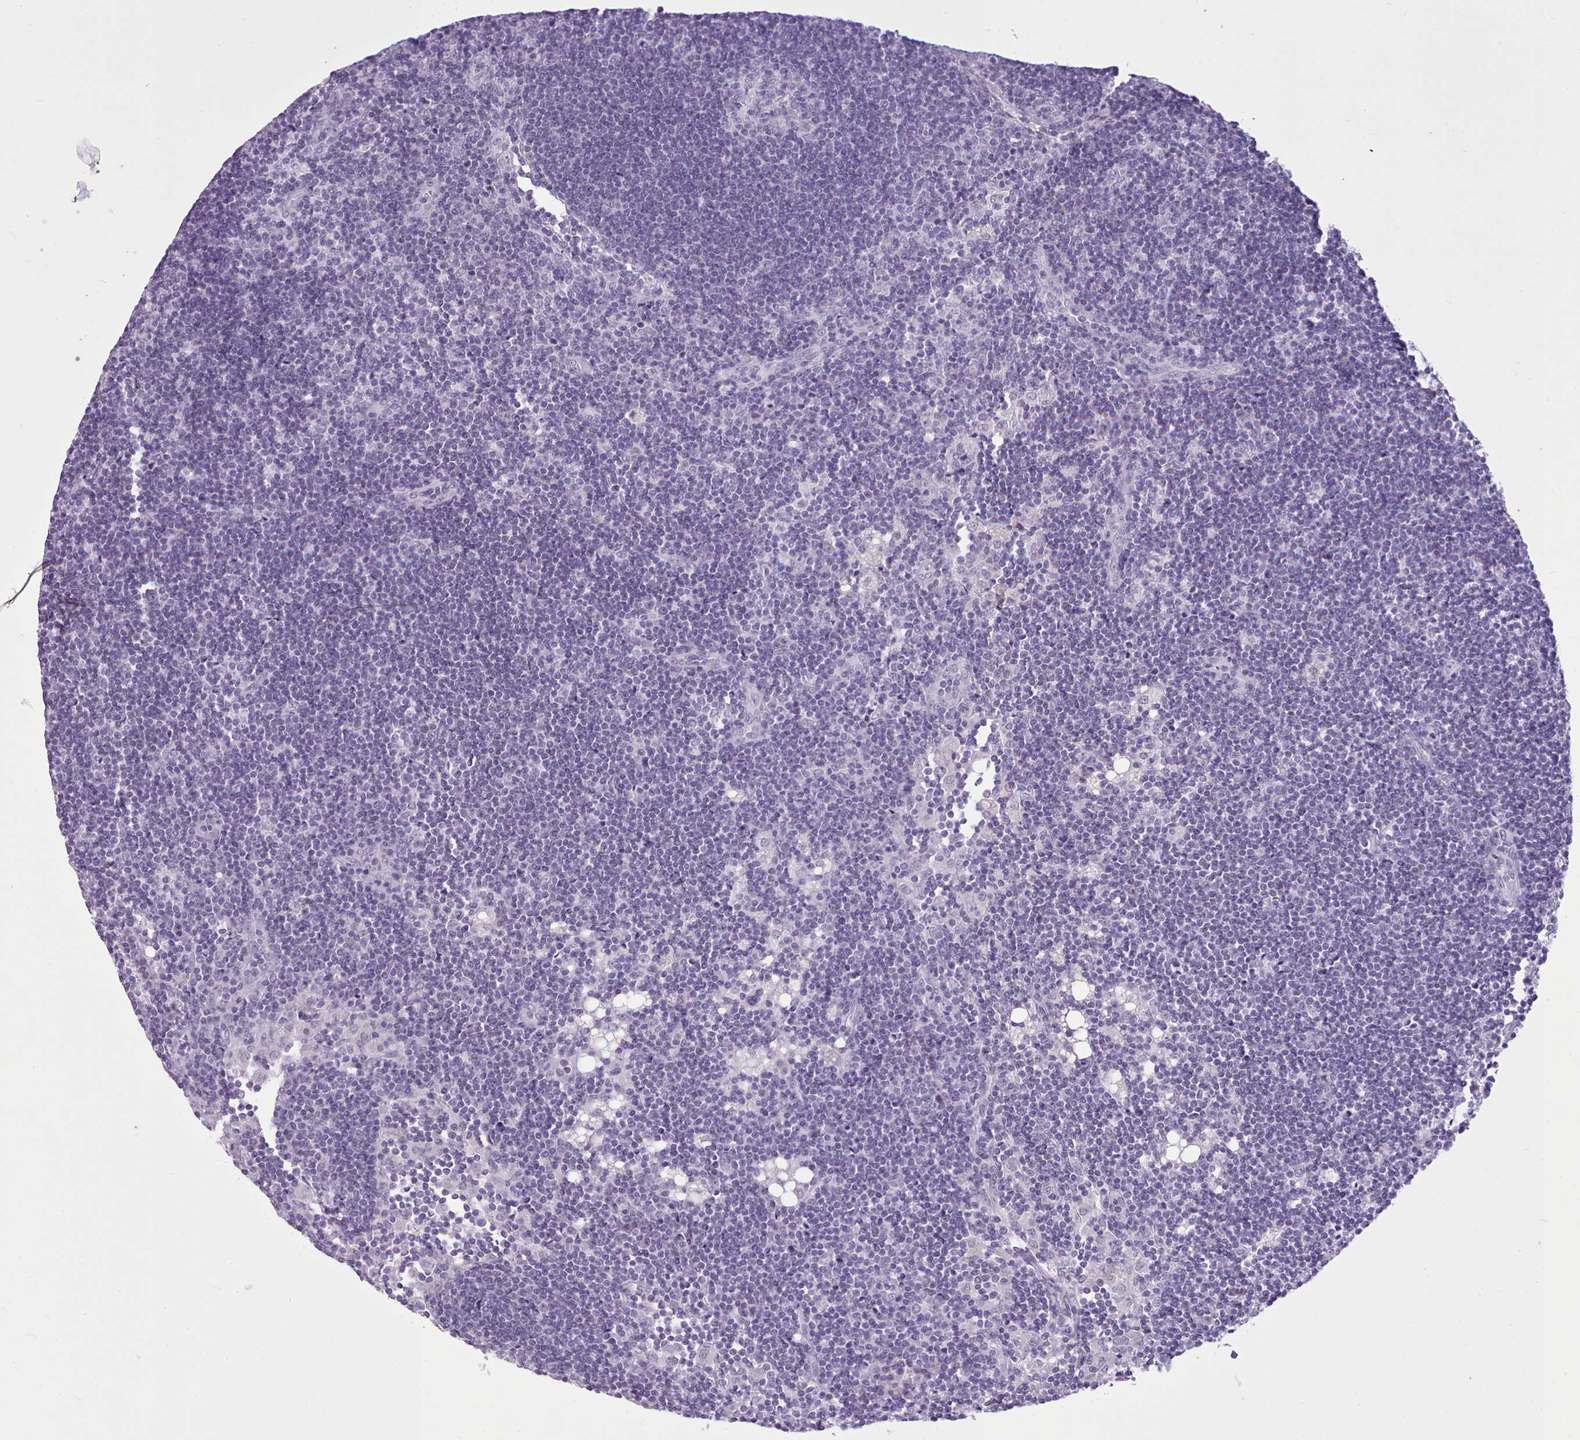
{"staining": {"intensity": "negative", "quantity": "none", "location": "none"}, "tissue": "lymph node", "cell_type": "Germinal center cells", "image_type": "normal", "snomed": [{"axis": "morphology", "description": "Normal tissue, NOS"}, {"axis": "topography", "description": "Lymph node"}], "caption": "Photomicrograph shows no significant protein staining in germinal center cells of normal lymph node. (DAB (3,3'-diaminobenzidine) immunohistochemistry, high magnification).", "gene": "FBXO48", "patient": {"sex": "male", "age": 24}}